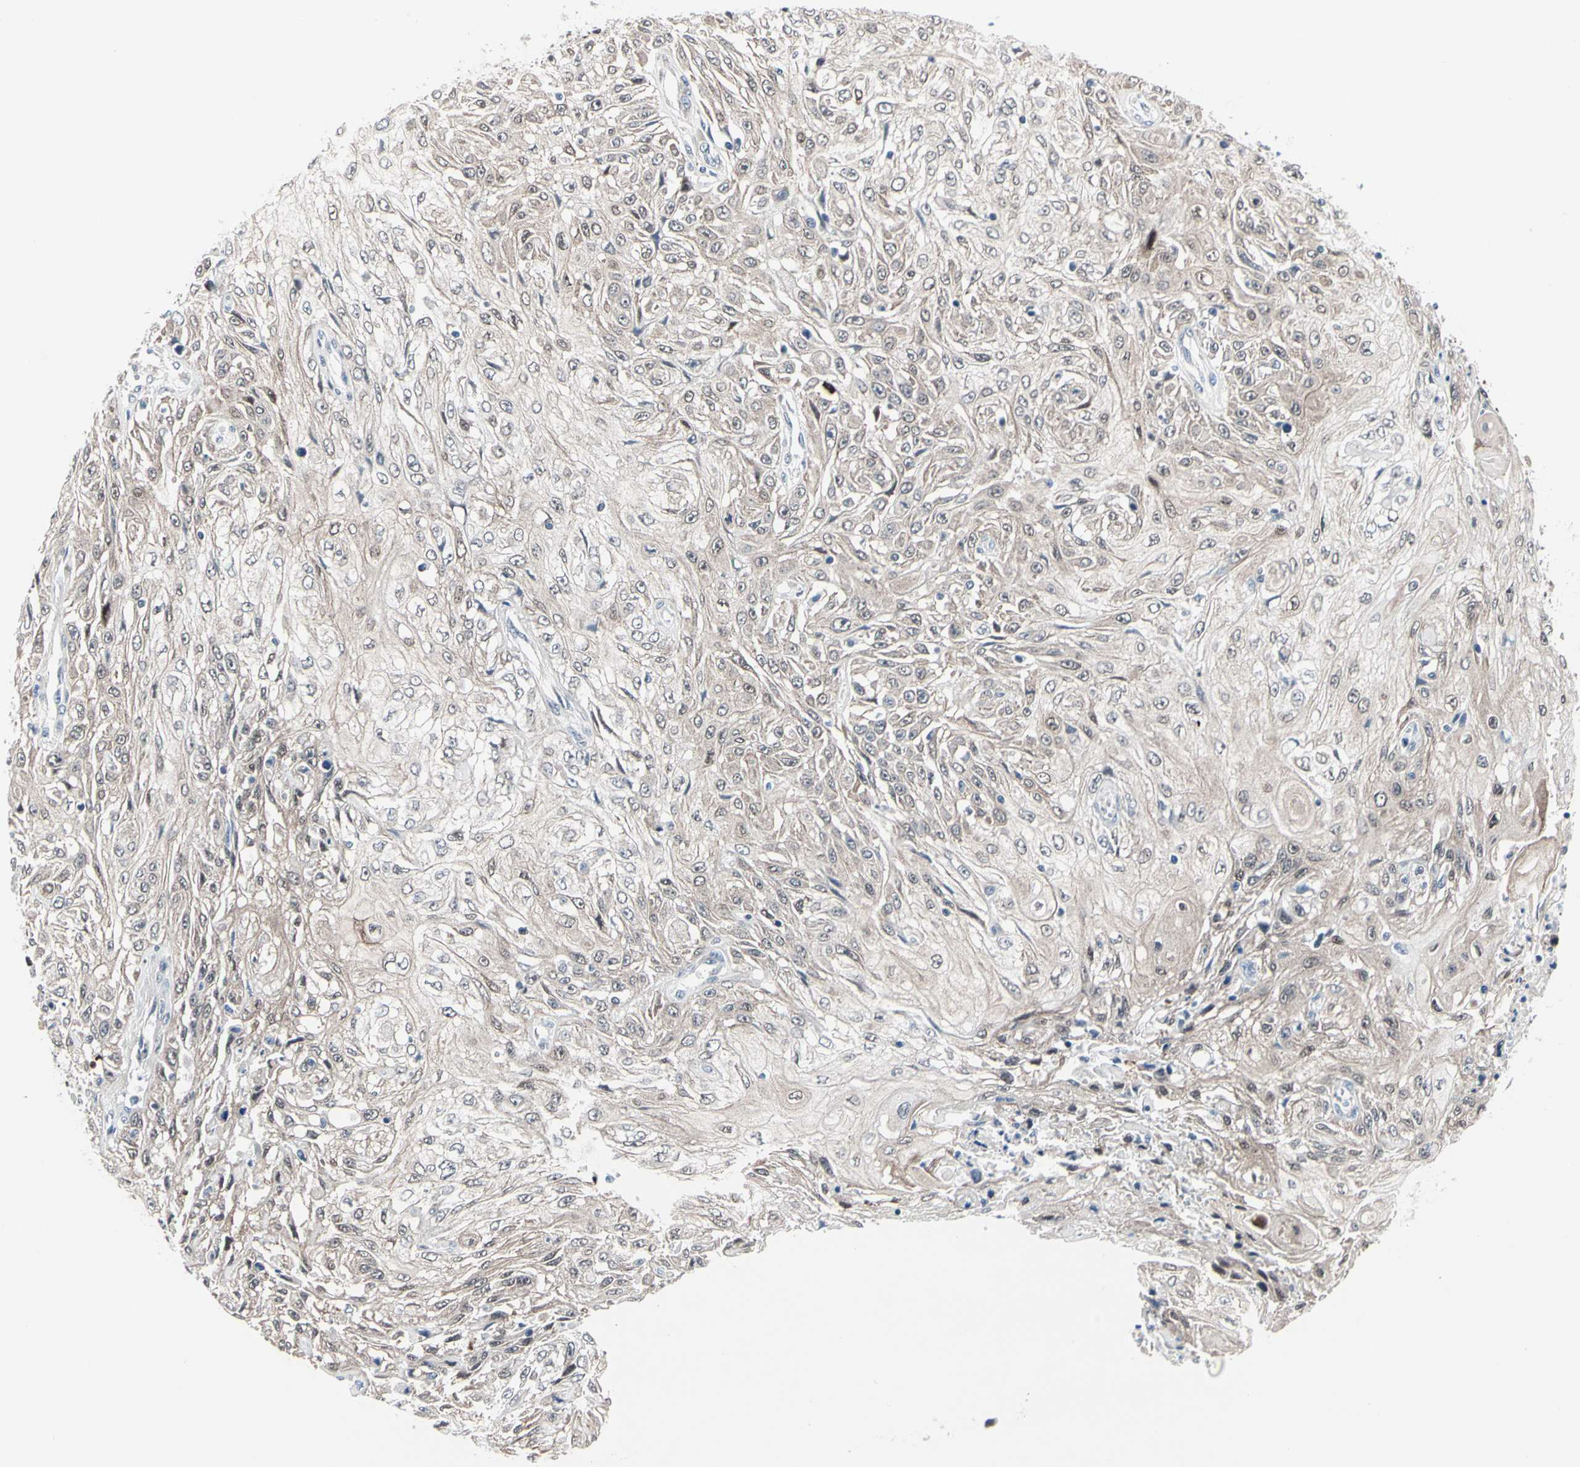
{"staining": {"intensity": "weak", "quantity": ">75%", "location": "cytoplasmic/membranous"}, "tissue": "skin cancer", "cell_type": "Tumor cells", "image_type": "cancer", "snomed": [{"axis": "morphology", "description": "Squamous cell carcinoma, NOS"}, {"axis": "morphology", "description": "Squamous cell carcinoma, metastatic, NOS"}, {"axis": "topography", "description": "Skin"}, {"axis": "topography", "description": "Lymph node"}], "caption": "Metastatic squamous cell carcinoma (skin) tissue exhibits weak cytoplasmic/membranous staining in approximately >75% of tumor cells", "gene": "TXN", "patient": {"sex": "male", "age": 75}}